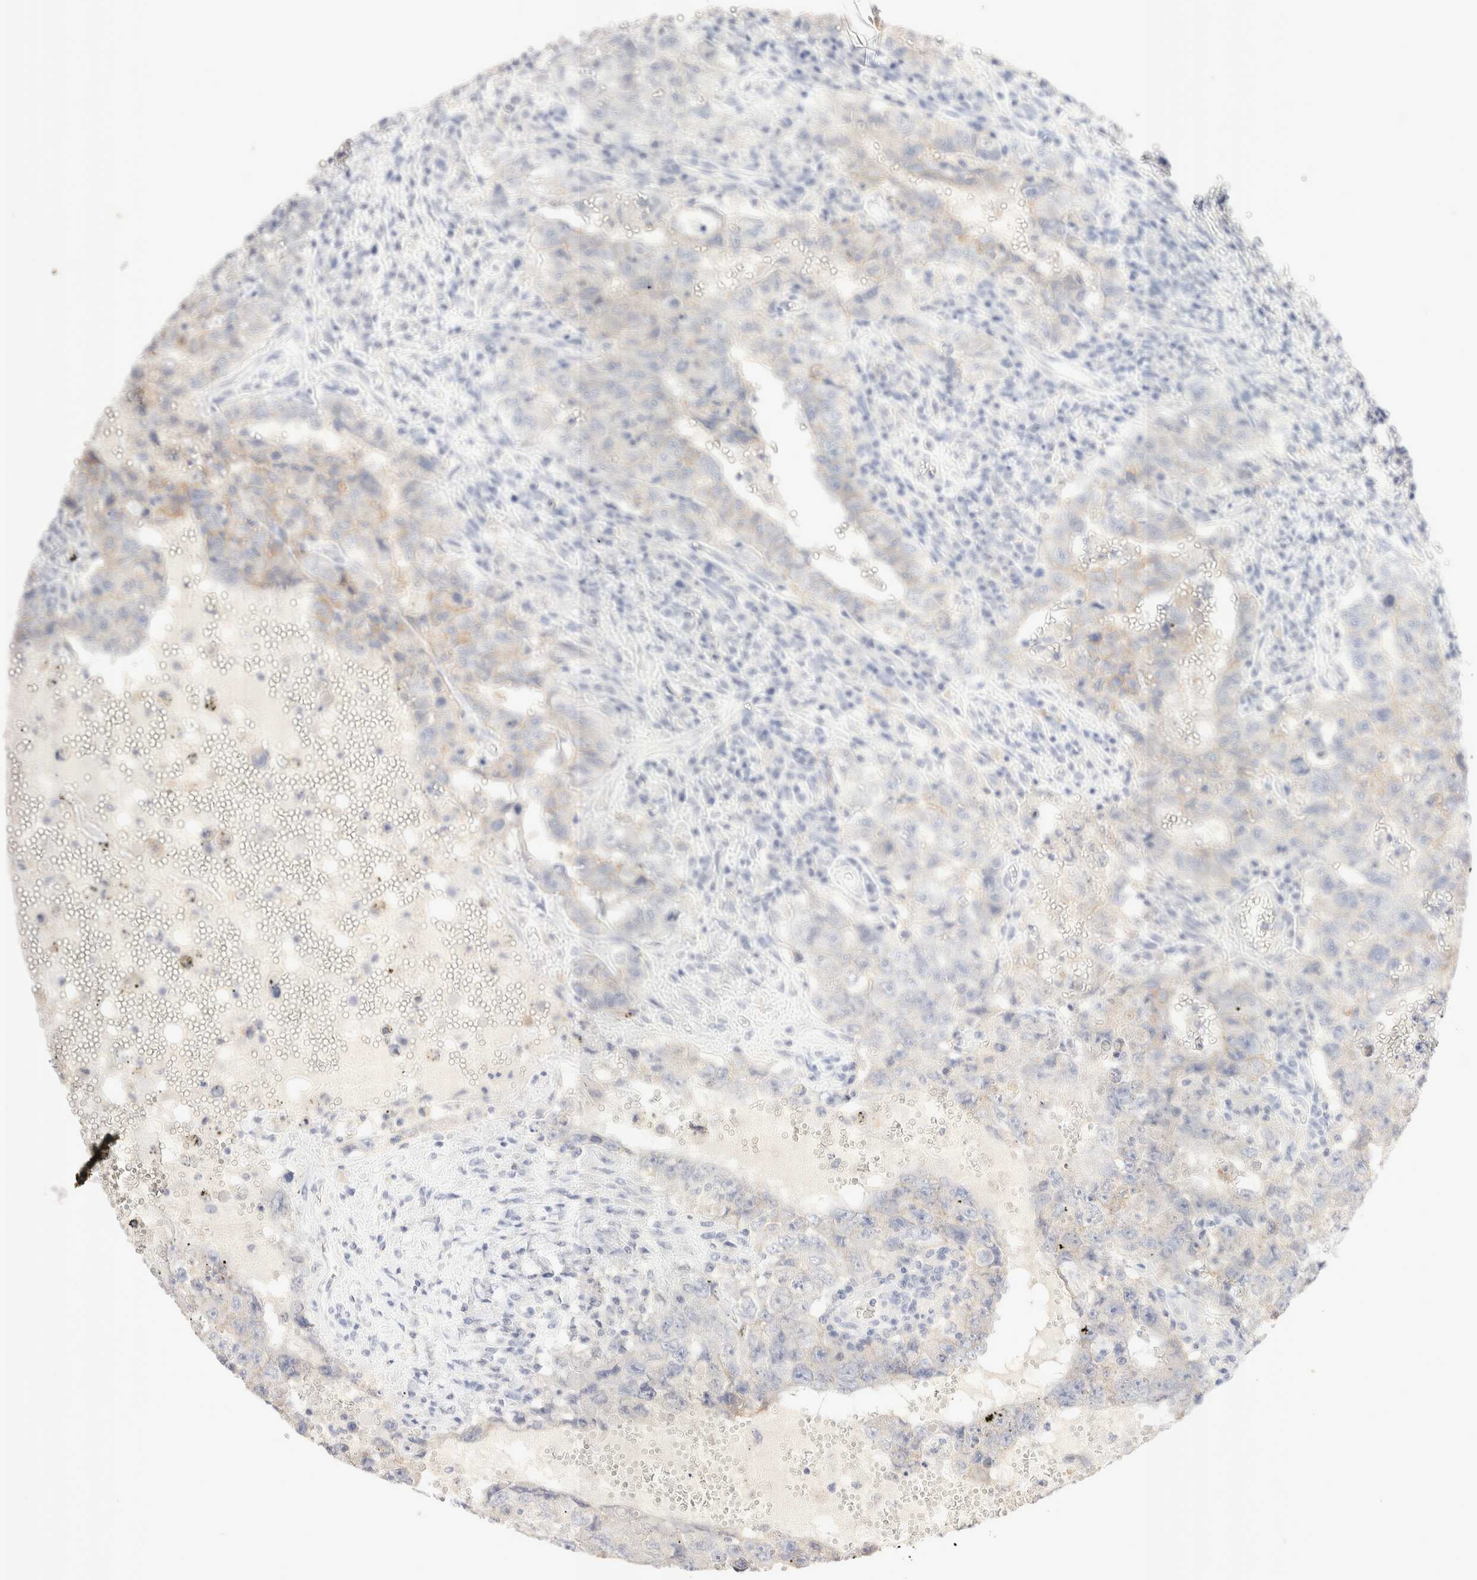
{"staining": {"intensity": "weak", "quantity": "<25%", "location": "cytoplasmic/membranous"}, "tissue": "testis cancer", "cell_type": "Tumor cells", "image_type": "cancer", "snomed": [{"axis": "morphology", "description": "Carcinoma, Embryonal, NOS"}, {"axis": "topography", "description": "Testis"}], "caption": "Immunohistochemistry (IHC) photomicrograph of testis cancer stained for a protein (brown), which shows no staining in tumor cells. The staining is performed using DAB brown chromogen with nuclei counter-stained in using hematoxylin.", "gene": "EPCAM", "patient": {"sex": "male", "age": 26}}